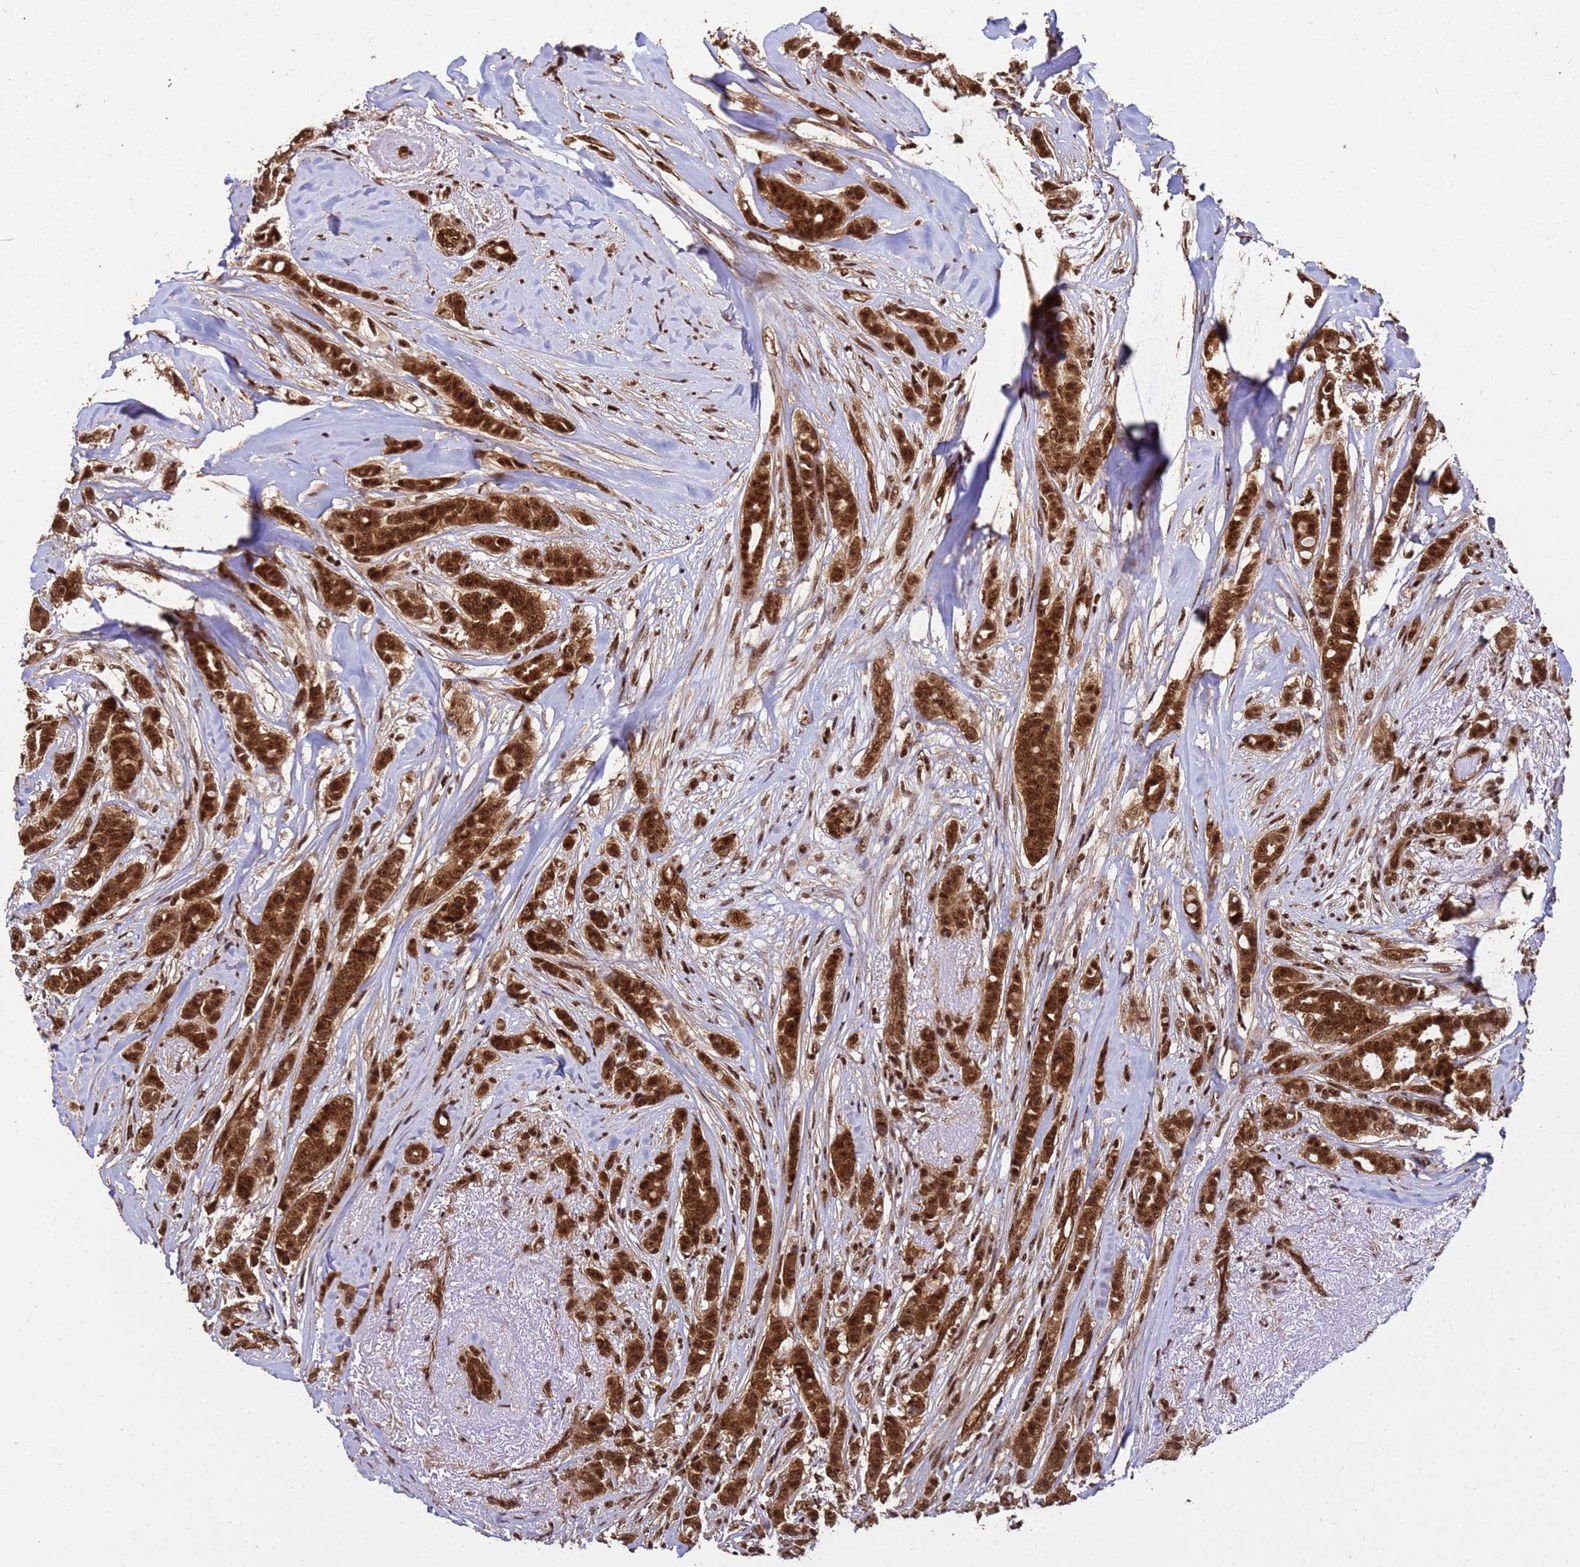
{"staining": {"intensity": "strong", "quantity": ">75%", "location": "cytoplasmic/membranous,nuclear"}, "tissue": "breast cancer", "cell_type": "Tumor cells", "image_type": "cancer", "snomed": [{"axis": "morphology", "description": "Lobular carcinoma"}, {"axis": "topography", "description": "Breast"}], "caption": "Breast cancer (lobular carcinoma) tissue reveals strong cytoplasmic/membranous and nuclear staining in approximately >75% of tumor cells, visualized by immunohistochemistry. (brown staining indicates protein expression, while blue staining denotes nuclei).", "gene": "SYF2", "patient": {"sex": "female", "age": 51}}